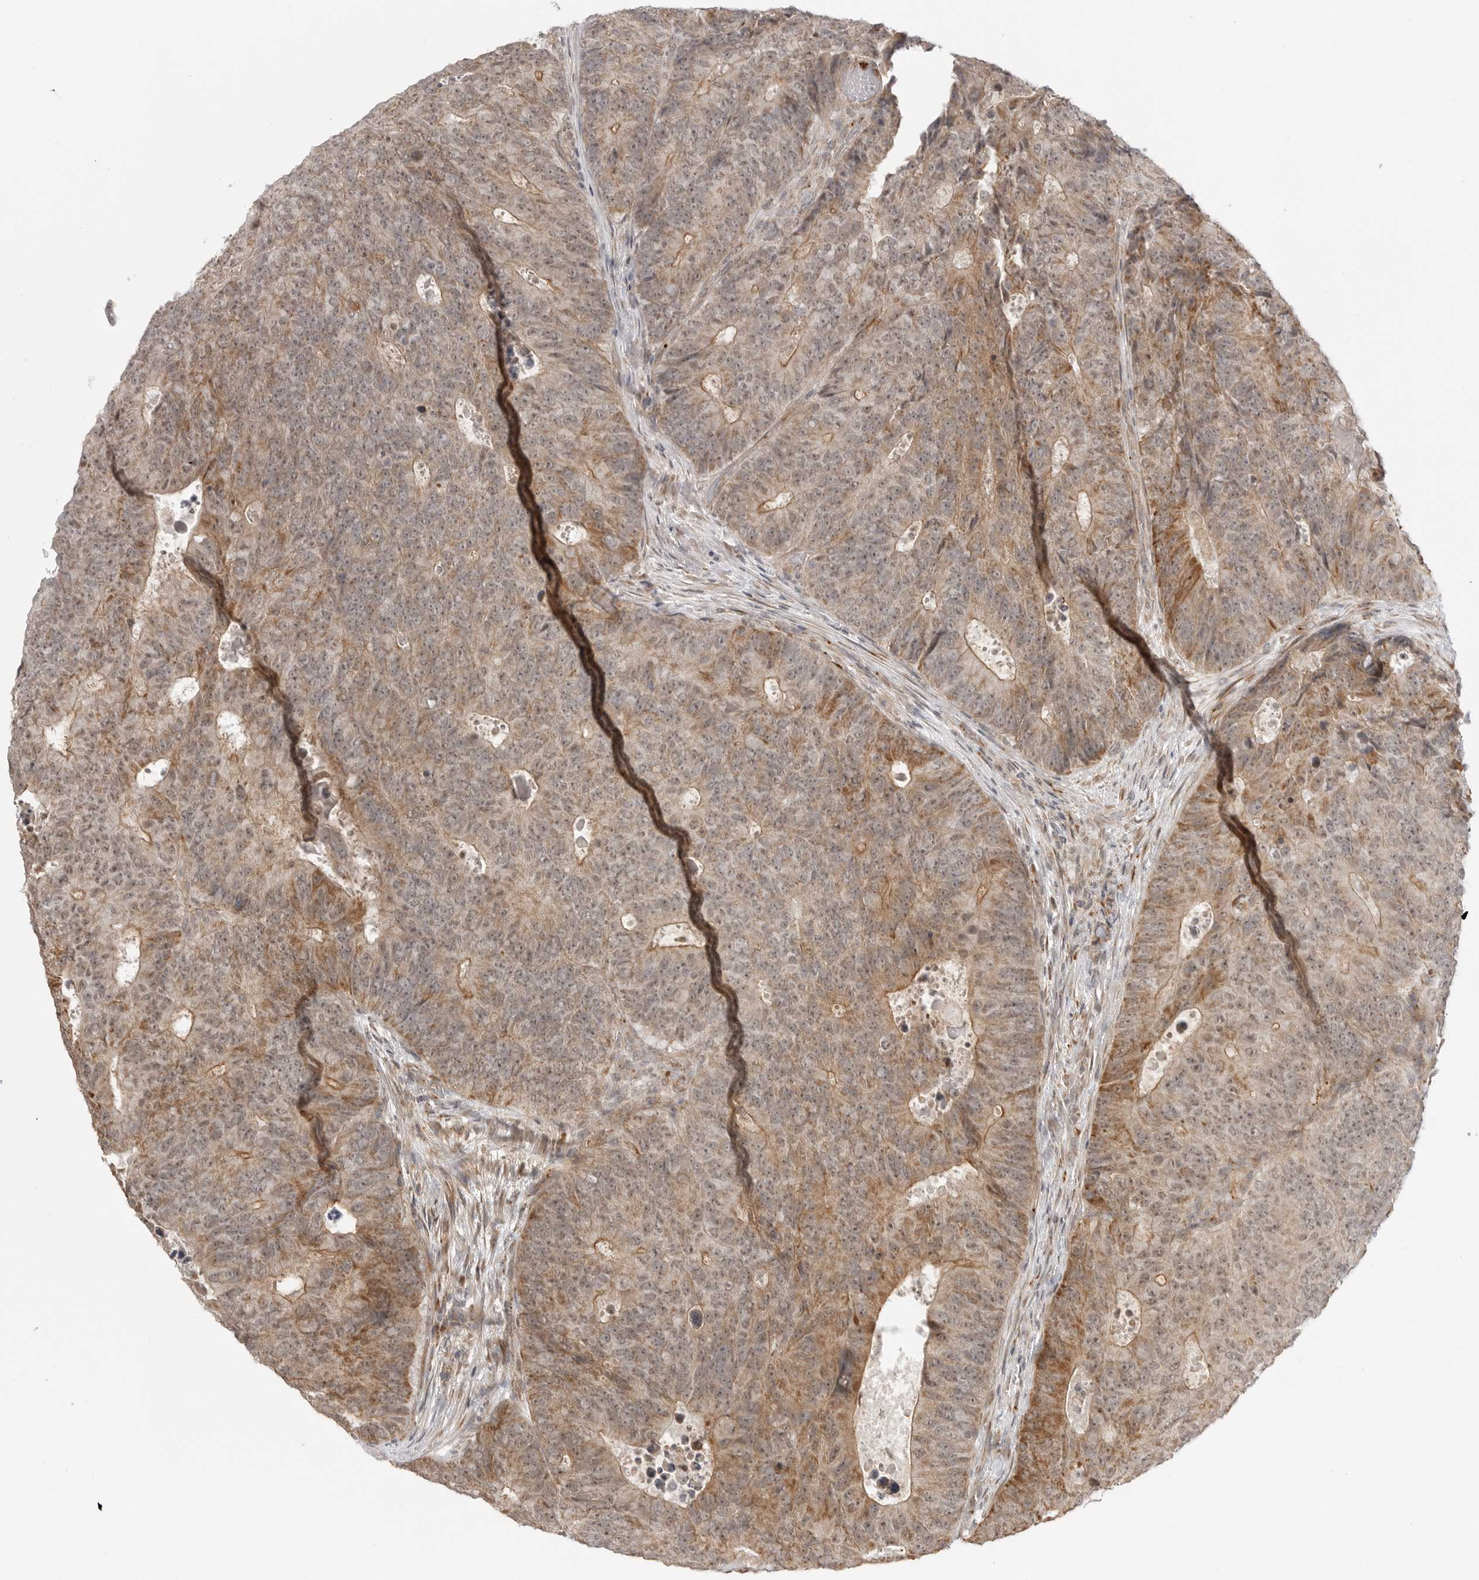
{"staining": {"intensity": "weak", "quantity": ">75%", "location": "cytoplasmic/membranous"}, "tissue": "colorectal cancer", "cell_type": "Tumor cells", "image_type": "cancer", "snomed": [{"axis": "morphology", "description": "Adenocarcinoma, NOS"}, {"axis": "topography", "description": "Colon"}], "caption": "Immunohistochemical staining of human colorectal adenocarcinoma exhibits low levels of weak cytoplasmic/membranous staining in about >75% of tumor cells.", "gene": "KALRN", "patient": {"sex": "male", "age": 87}}